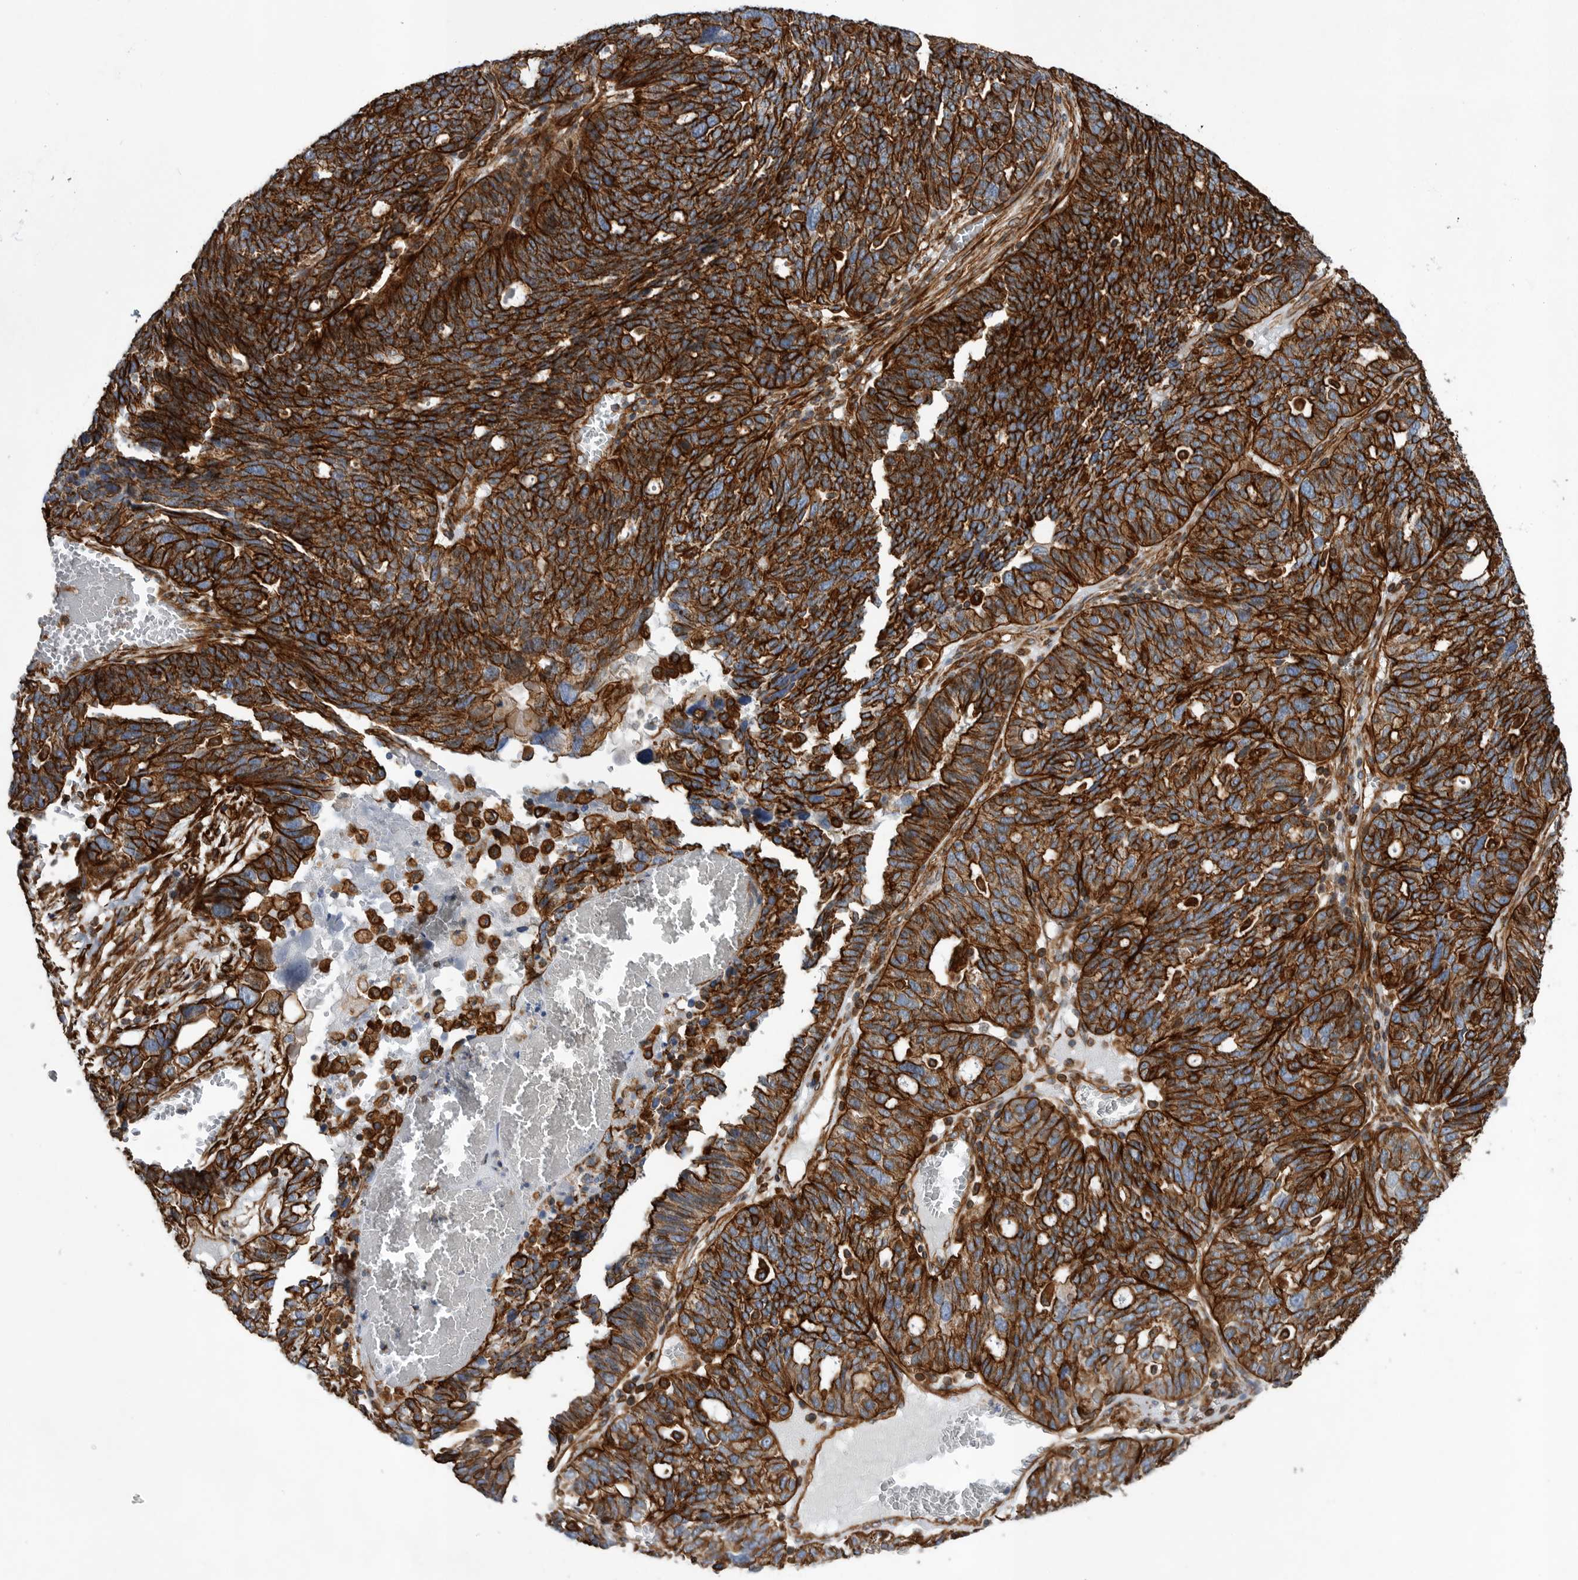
{"staining": {"intensity": "strong", "quantity": ">75%", "location": "cytoplasmic/membranous"}, "tissue": "ovarian cancer", "cell_type": "Tumor cells", "image_type": "cancer", "snomed": [{"axis": "morphology", "description": "Cystadenocarcinoma, serous, NOS"}, {"axis": "topography", "description": "Ovary"}], "caption": "This is a micrograph of immunohistochemistry (IHC) staining of ovarian cancer (serous cystadenocarcinoma), which shows strong expression in the cytoplasmic/membranous of tumor cells.", "gene": "PLEC", "patient": {"sex": "female", "age": 59}}